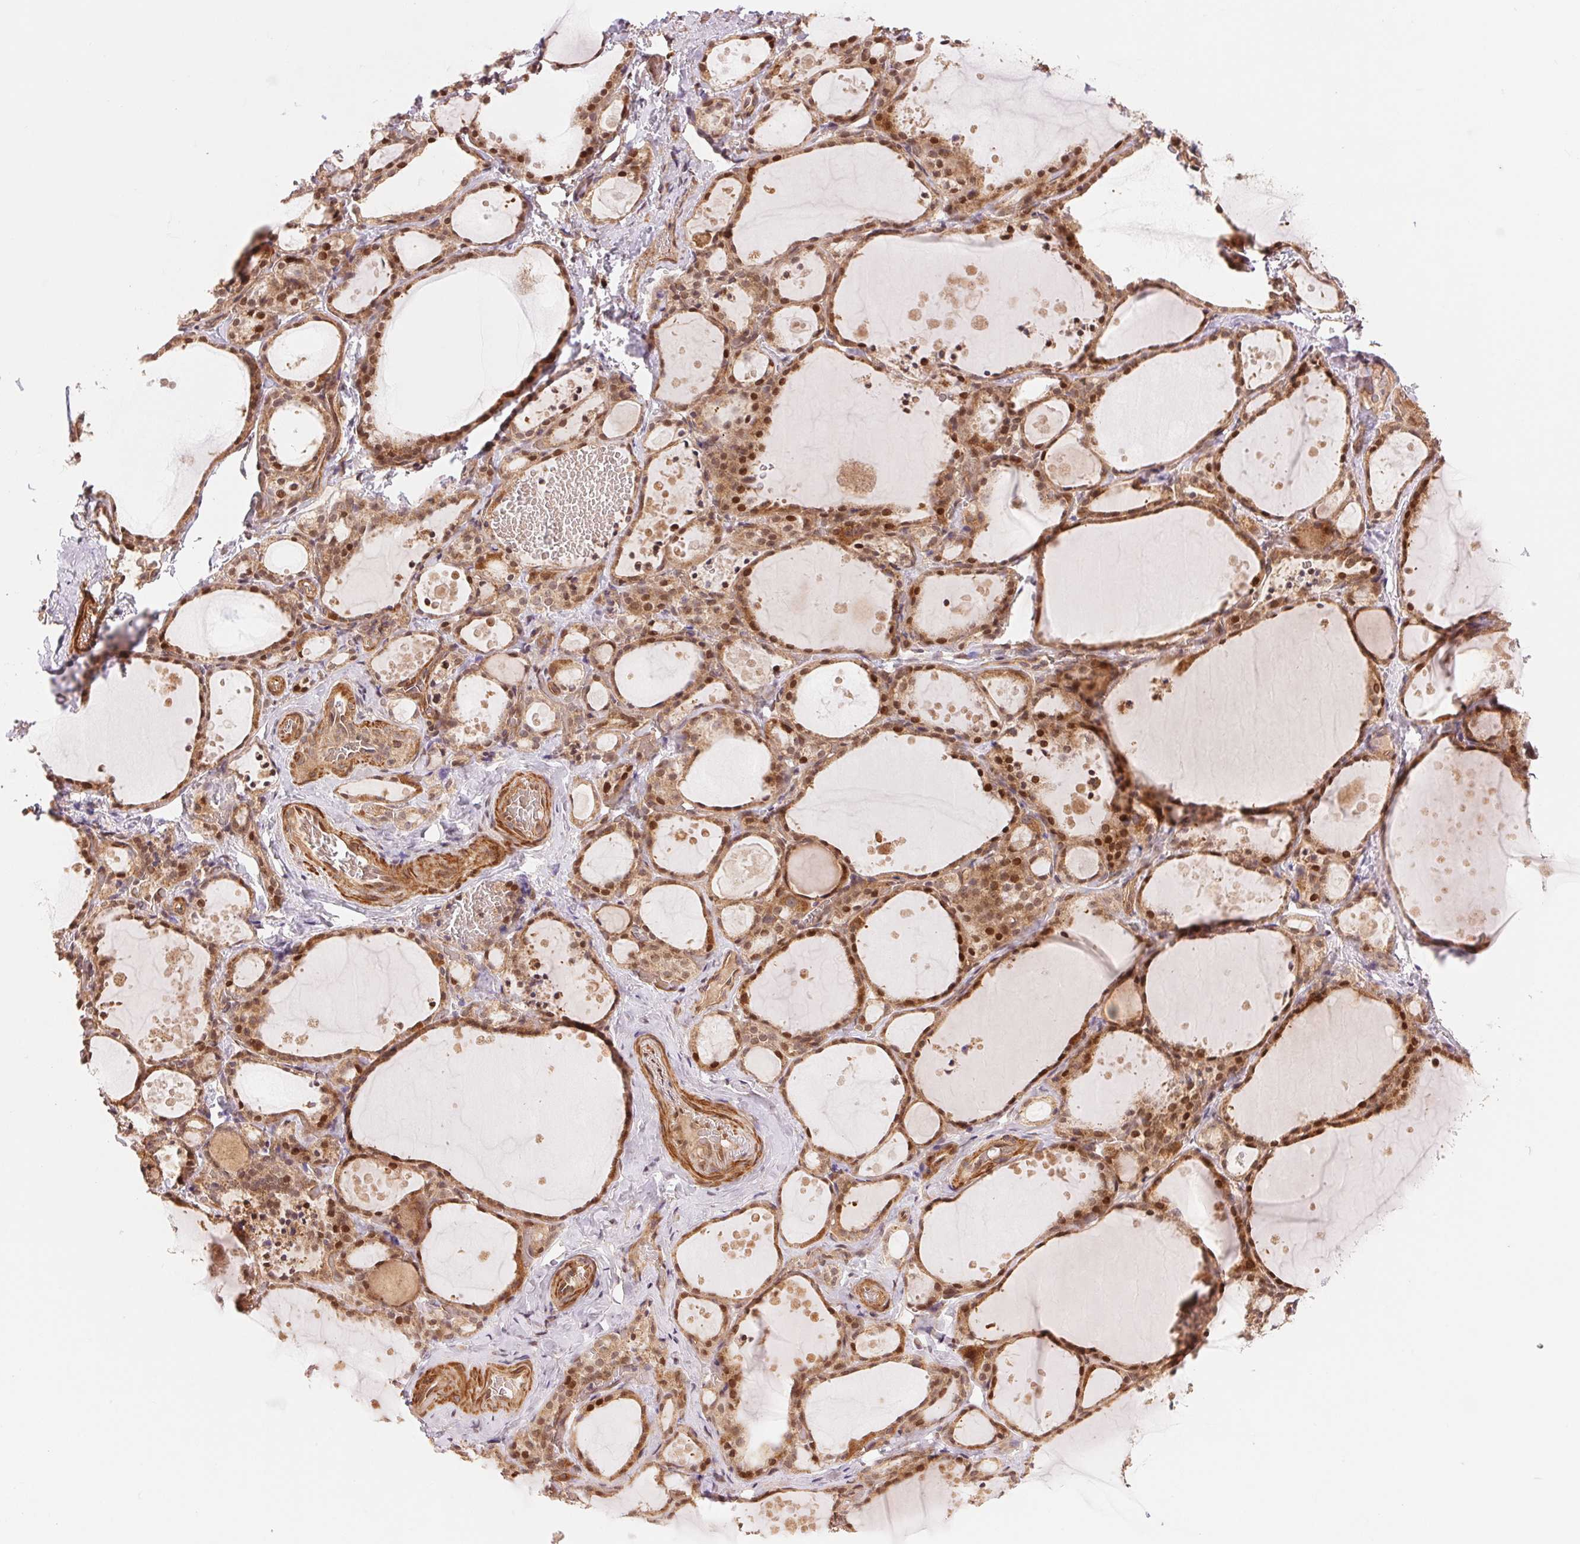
{"staining": {"intensity": "moderate", "quantity": ">75%", "location": "cytoplasmic/membranous,nuclear"}, "tissue": "thyroid gland", "cell_type": "Glandular cells", "image_type": "normal", "snomed": [{"axis": "morphology", "description": "Normal tissue, NOS"}, {"axis": "topography", "description": "Thyroid gland"}], "caption": "Protein analysis of benign thyroid gland exhibits moderate cytoplasmic/membranous,nuclear staining in approximately >75% of glandular cells.", "gene": "TNIP2", "patient": {"sex": "male", "age": 68}}